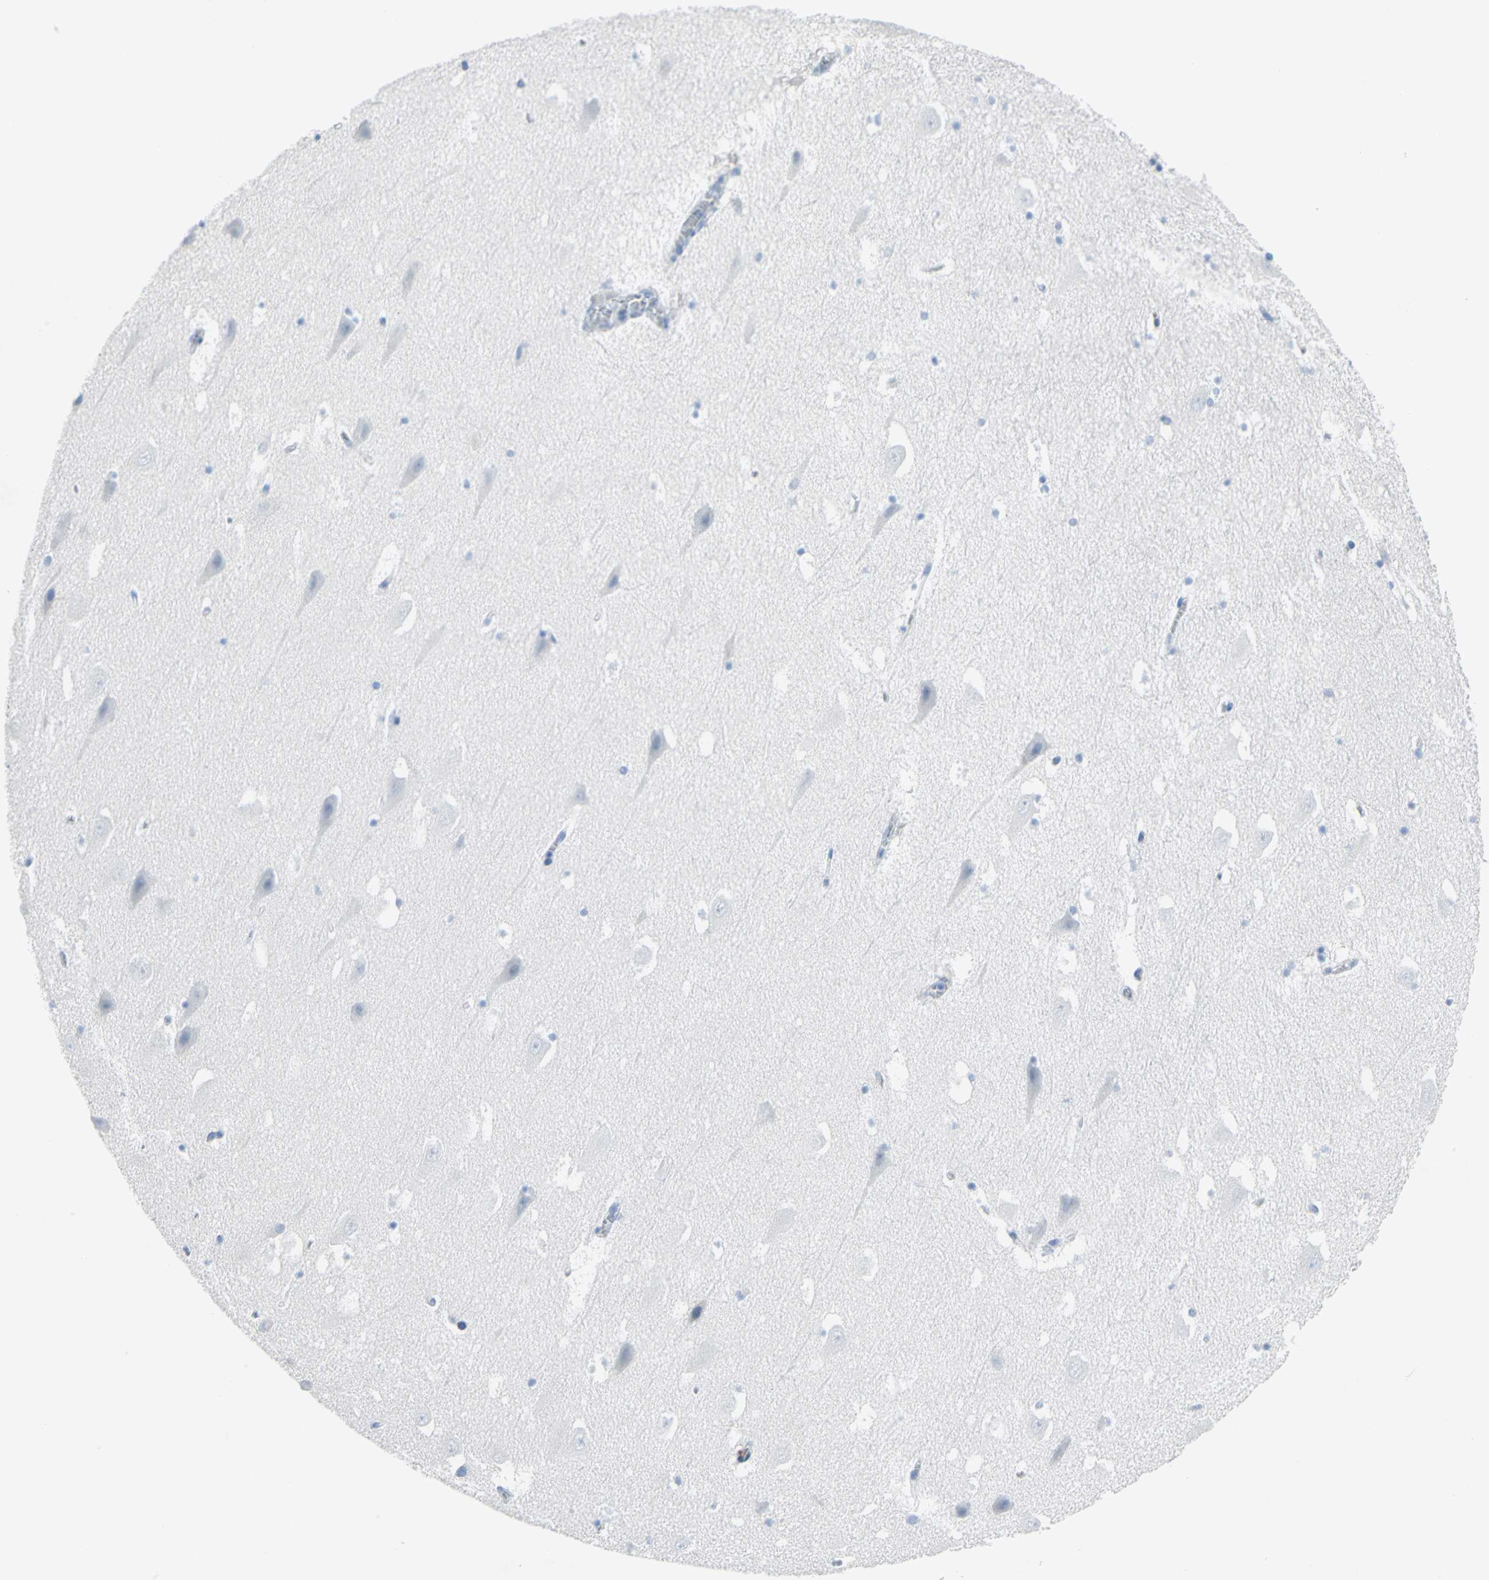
{"staining": {"intensity": "negative", "quantity": "none", "location": "none"}, "tissue": "hippocampus", "cell_type": "Glial cells", "image_type": "normal", "snomed": [{"axis": "morphology", "description": "Normal tissue, NOS"}, {"axis": "topography", "description": "Hippocampus"}], "caption": "Immunohistochemistry (IHC) image of unremarkable hippocampus stained for a protein (brown), which displays no staining in glial cells.", "gene": "SFN", "patient": {"sex": "male", "age": 45}}